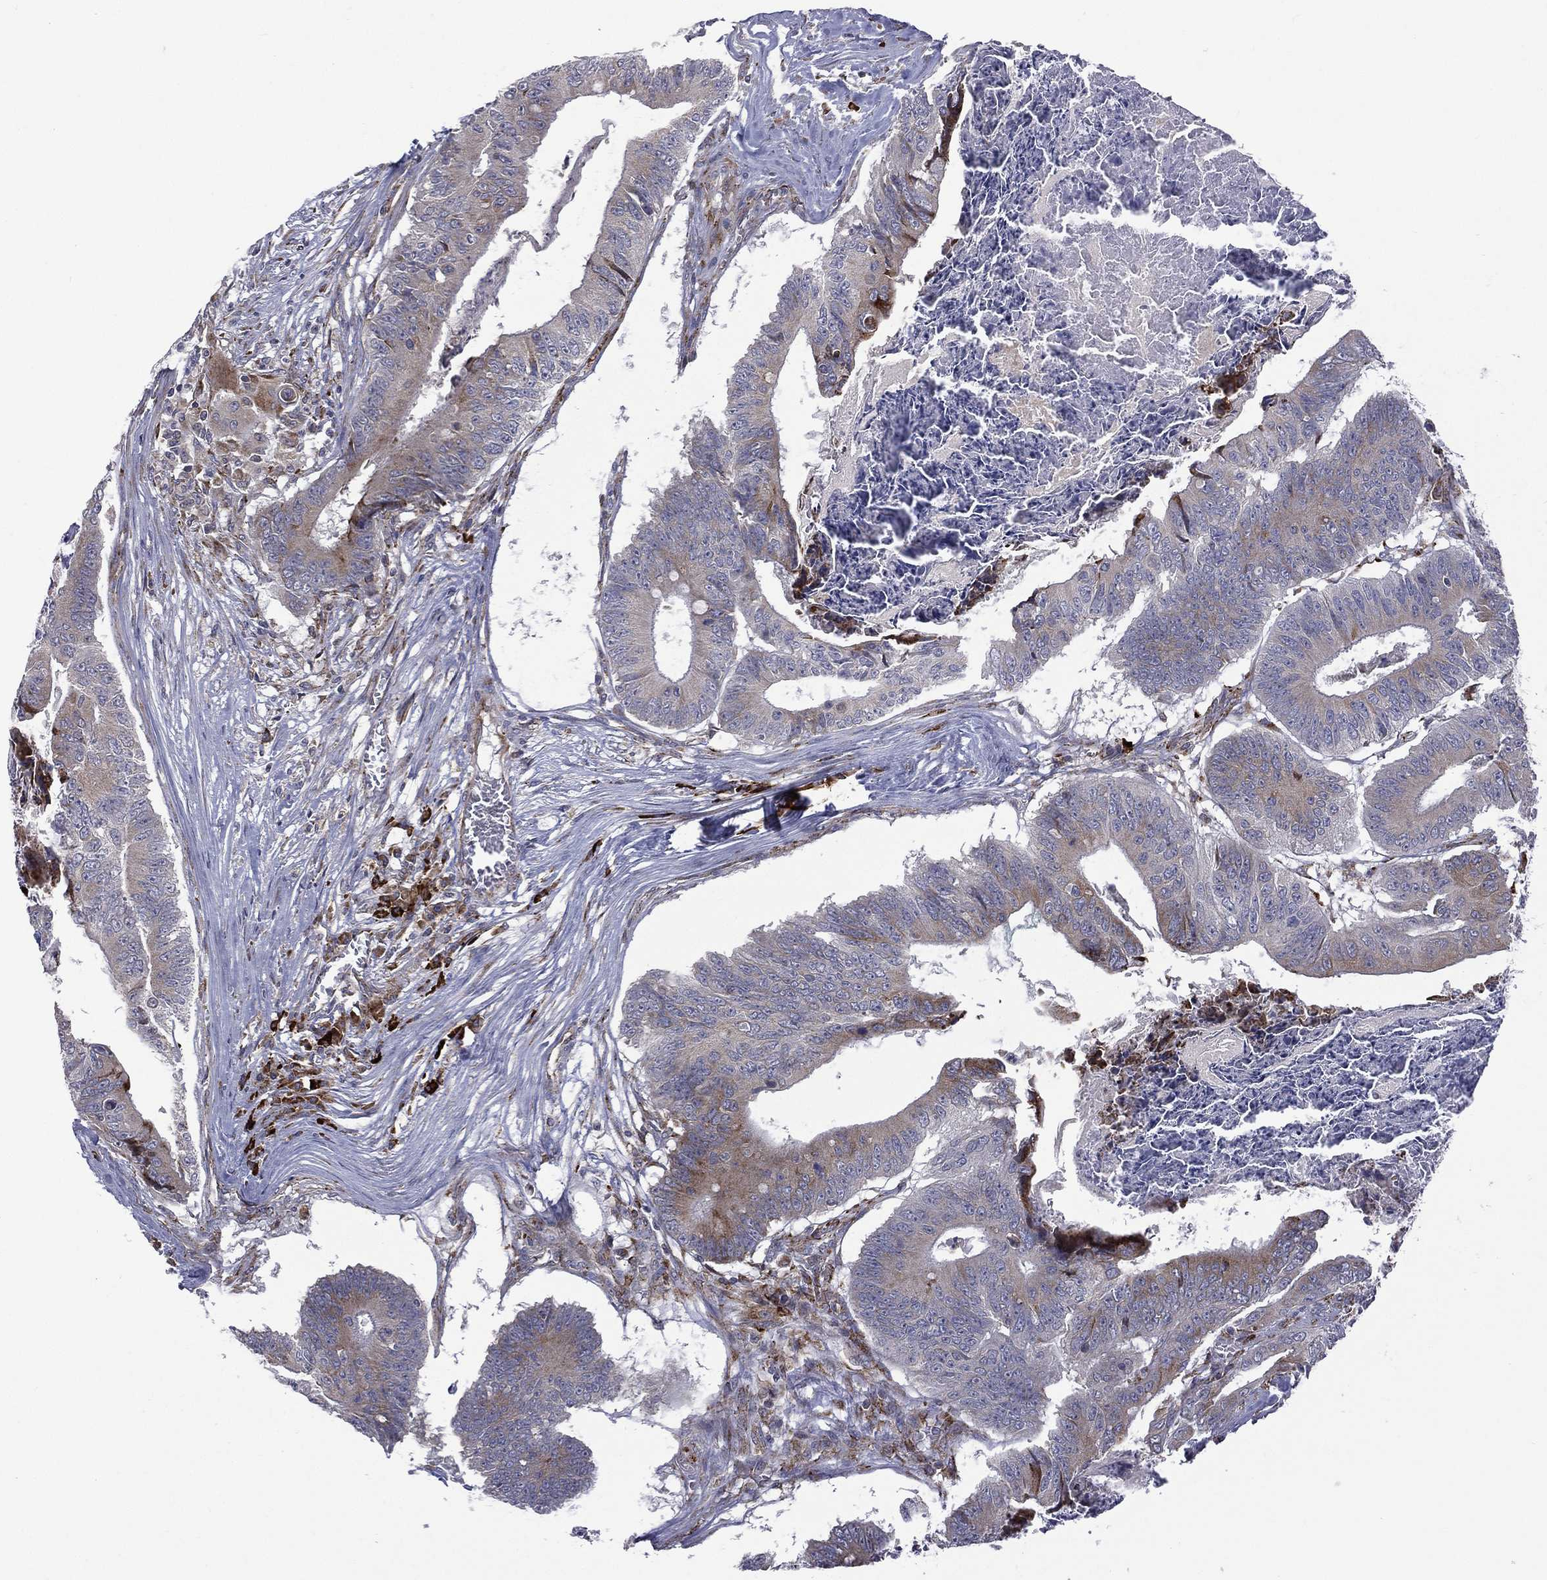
{"staining": {"intensity": "moderate", "quantity": "<25%", "location": "cytoplasmic/membranous"}, "tissue": "colorectal cancer", "cell_type": "Tumor cells", "image_type": "cancer", "snomed": [{"axis": "morphology", "description": "Adenocarcinoma, NOS"}, {"axis": "topography", "description": "Colon"}], "caption": "Adenocarcinoma (colorectal) tissue exhibits moderate cytoplasmic/membranous expression in approximately <25% of tumor cells", "gene": "C20orf96", "patient": {"sex": "male", "age": 84}}